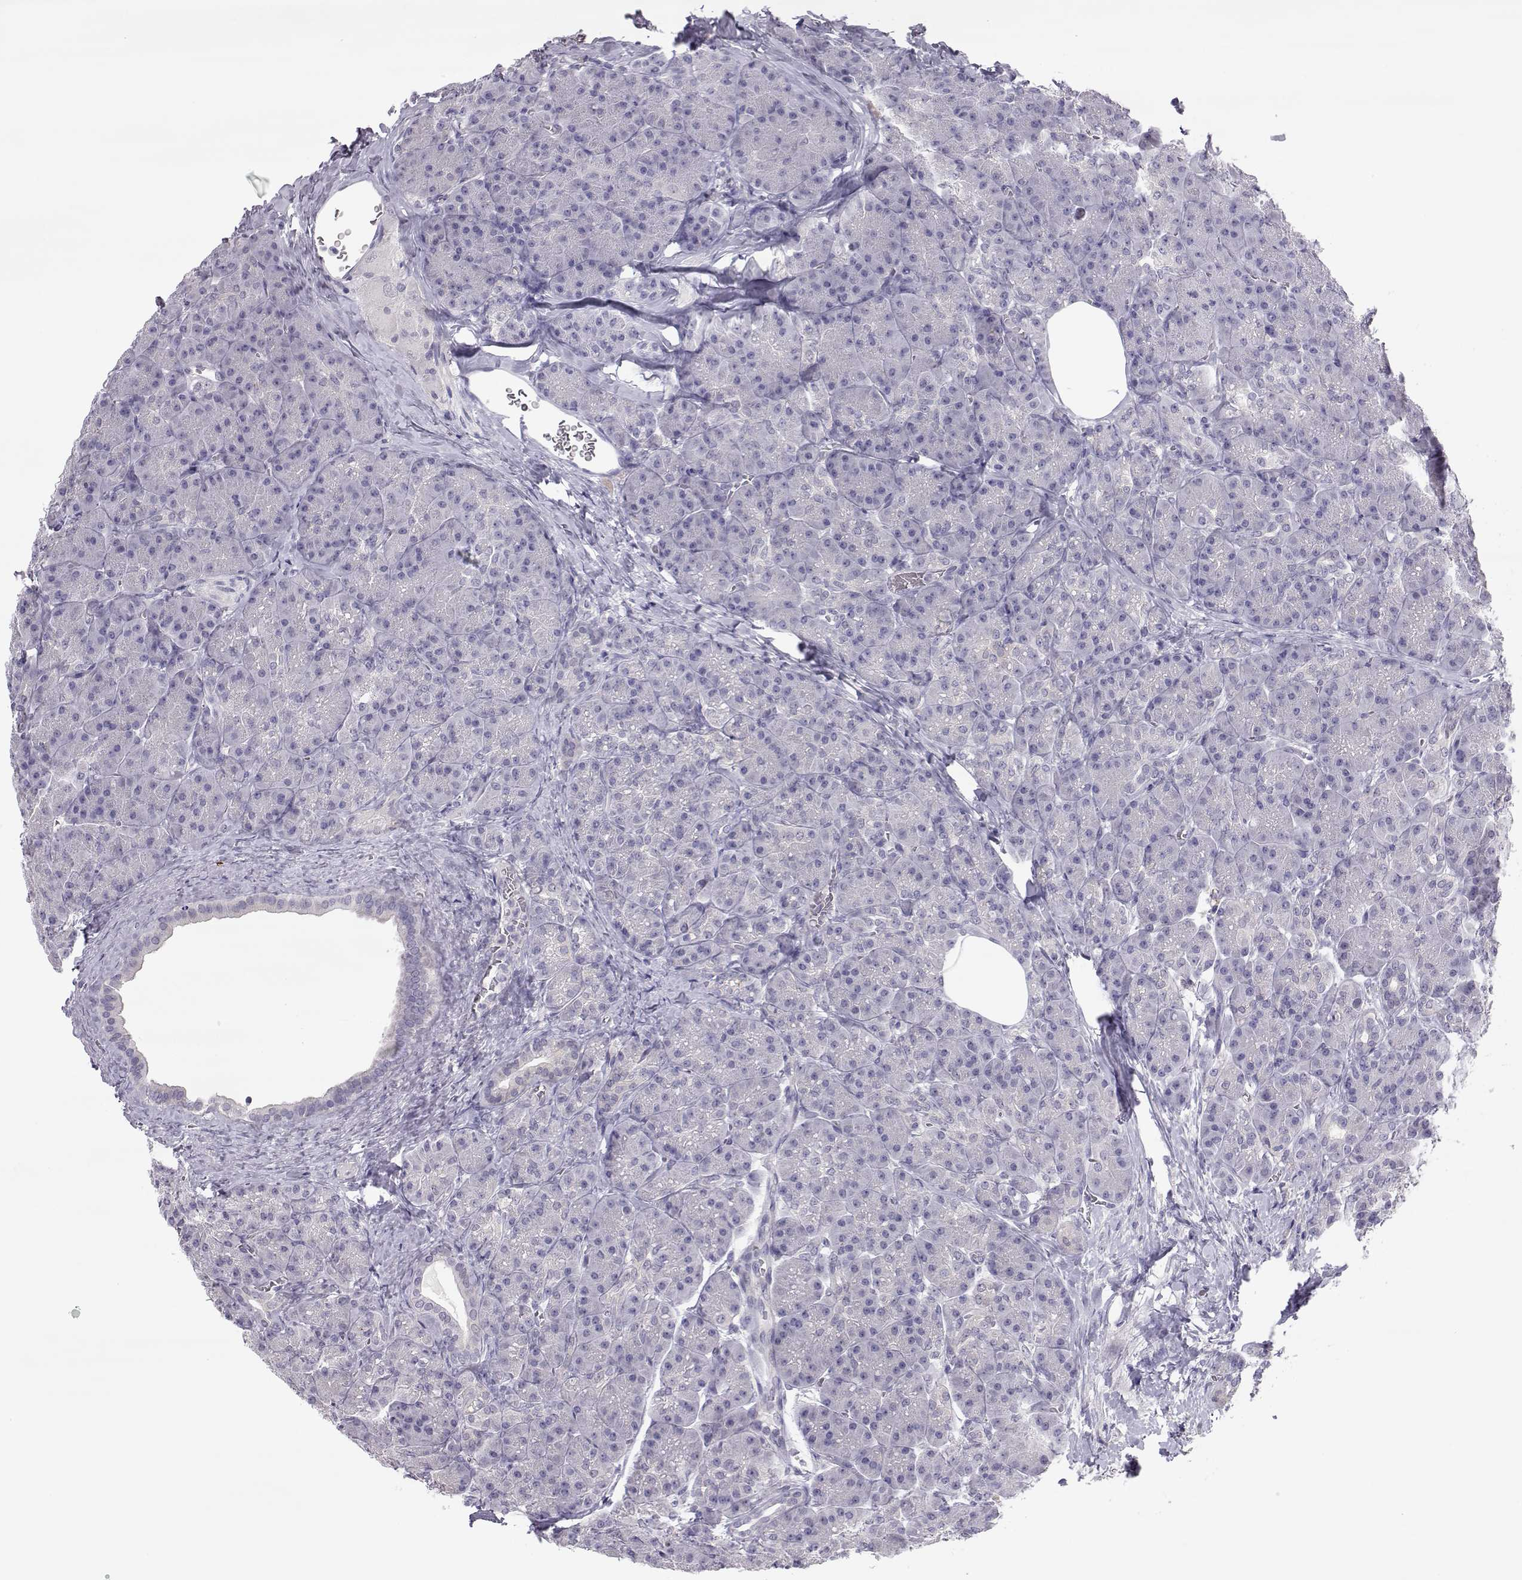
{"staining": {"intensity": "negative", "quantity": "none", "location": "none"}, "tissue": "pancreas", "cell_type": "Exocrine glandular cells", "image_type": "normal", "snomed": [{"axis": "morphology", "description": "Normal tissue, NOS"}, {"axis": "topography", "description": "Pancreas"}], "caption": "DAB immunohistochemical staining of benign human pancreas reveals no significant staining in exocrine glandular cells.", "gene": "NPVF", "patient": {"sex": "male", "age": 57}}